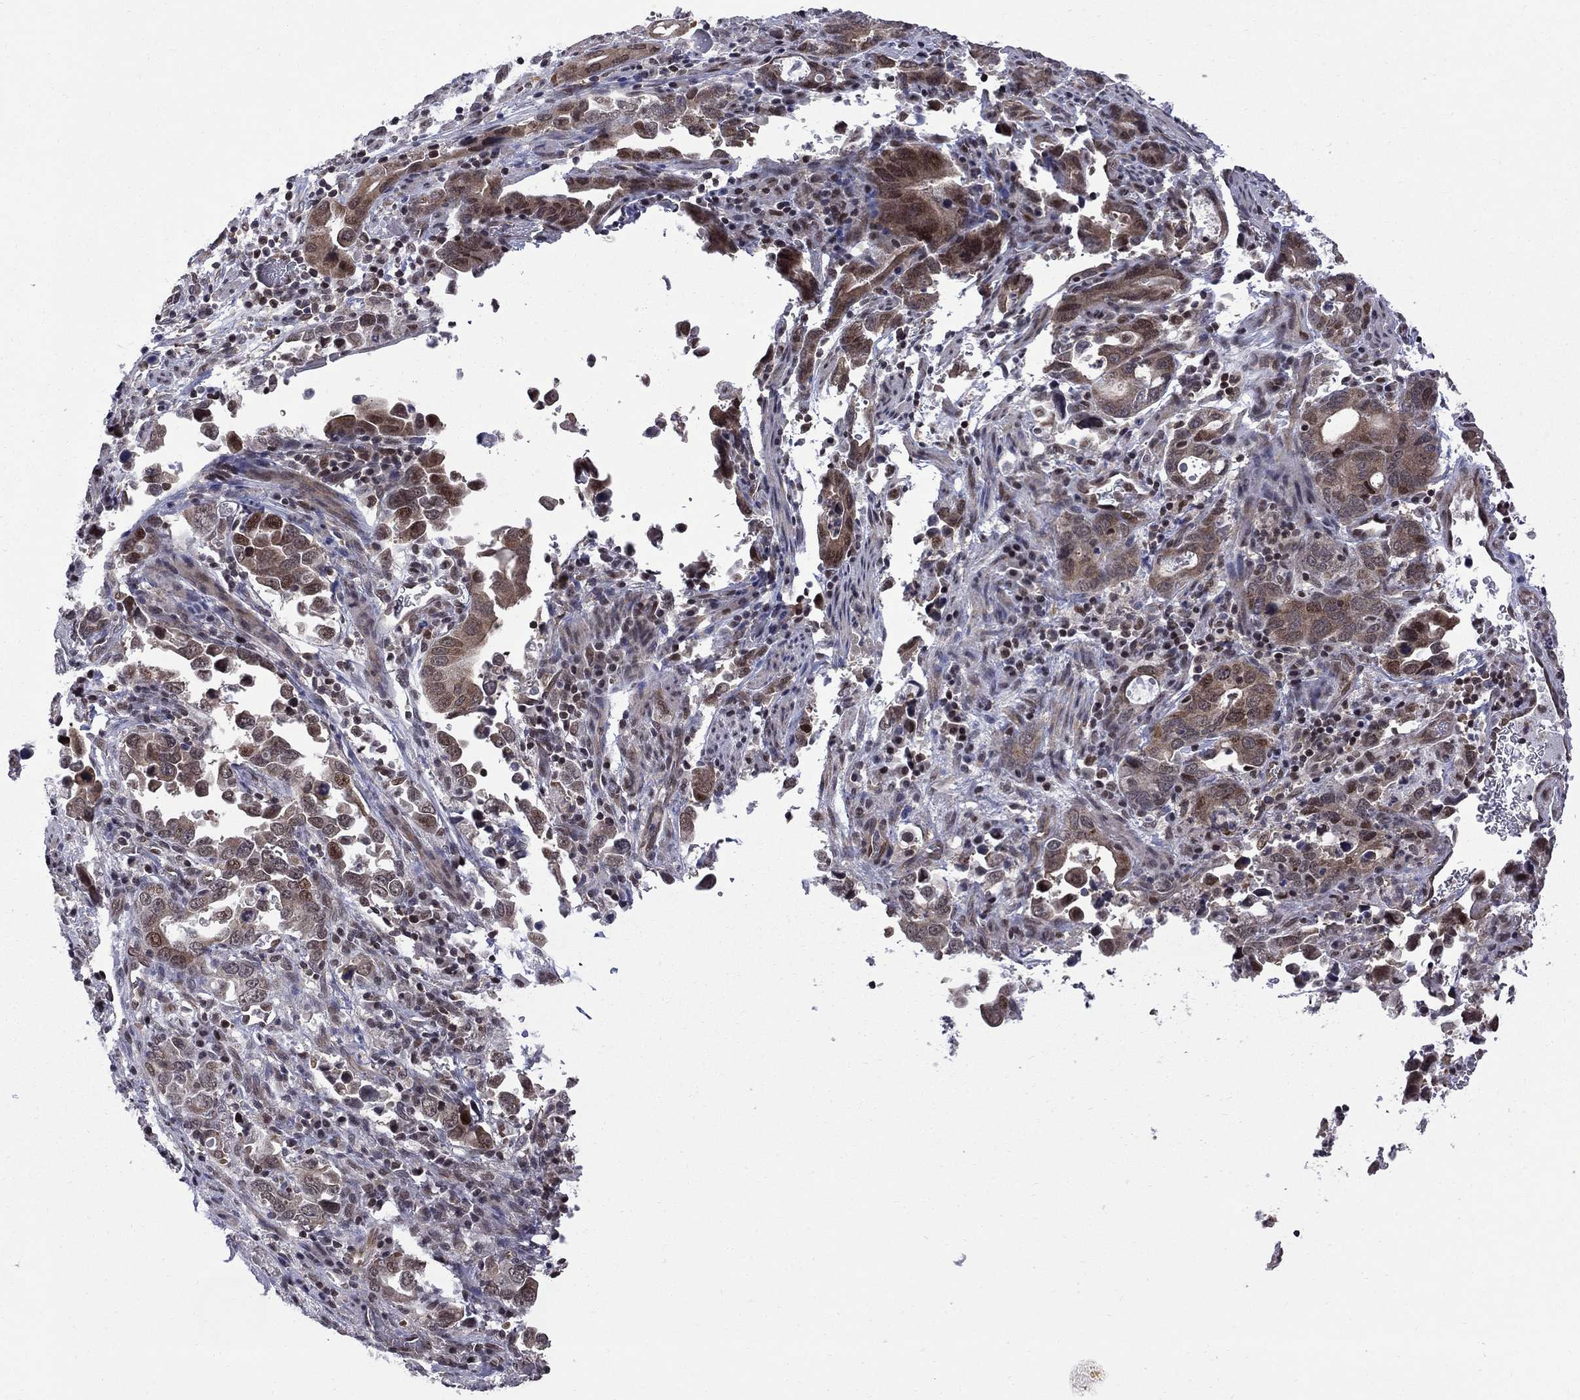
{"staining": {"intensity": "moderate", "quantity": "25%-75%", "location": "cytoplasmic/membranous"}, "tissue": "stomach cancer", "cell_type": "Tumor cells", "image_type": "cancer", "snomed": [{"axis": "morphology", "description": "Adenocarcinoma, NOS"}, {"axis": "topography", "description": "Stomach, upper"}], "caption": "Immunohistochemical staining of stomach cancer shows moderate cytoplasmic/membranous protein positivity in about 25%-75% of tumor cells.", "gene": "BRF1", "patient": {"sex": "male", "age": 74}}